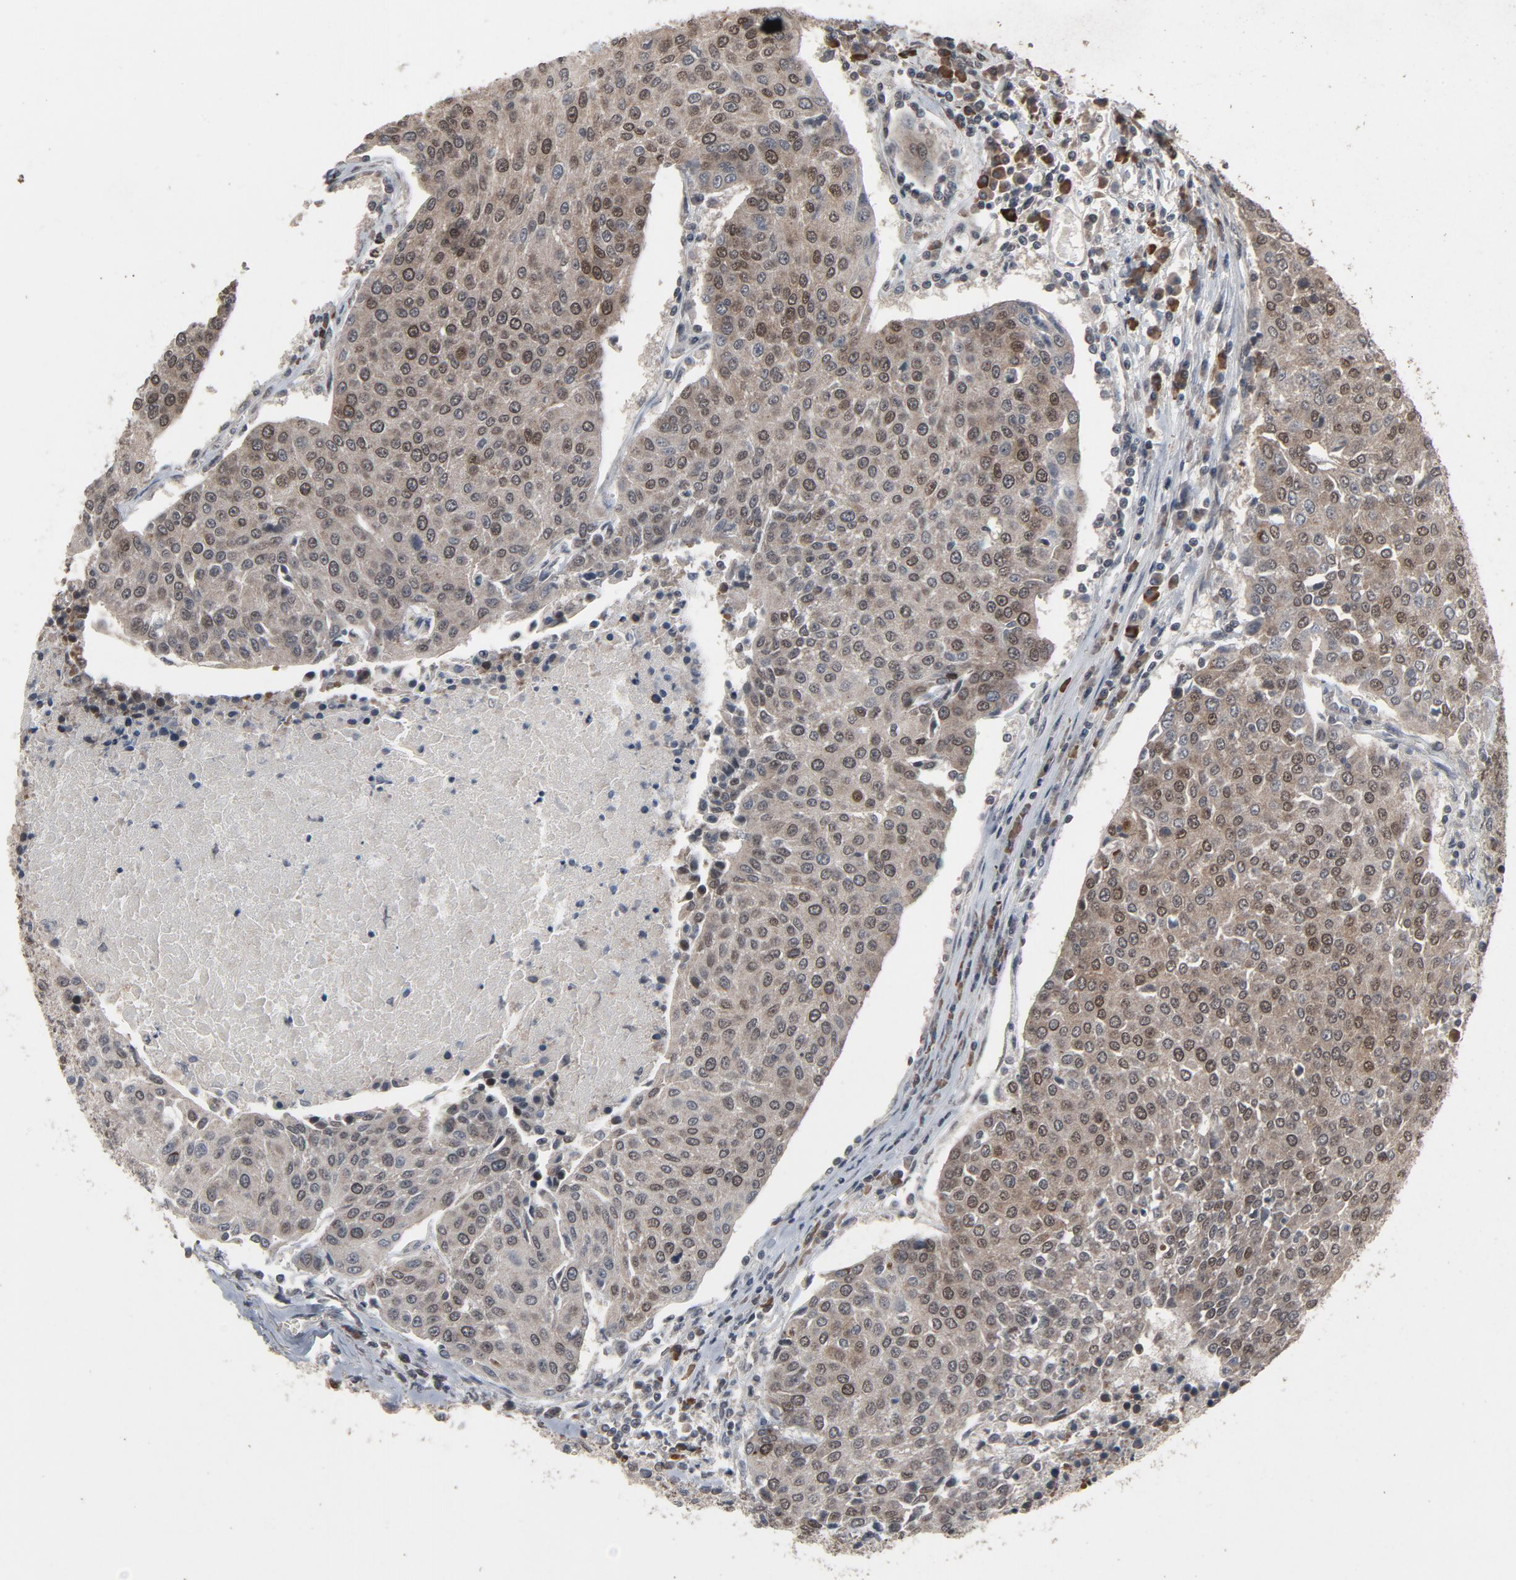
{"staining": {"intensity": "moderate", "quantity": "25%-75%", "location": "cytoplasmic/membranous,nuclear"}, "tissue": "urothelial cancer", "cell_type": "Tumor cells", "image_type": "cancer", "snomed": [{"axis": "morphology", "description": "Urothelial carcinoma, High grade"}, {"axis": "topography", "description": "Urinary bladder"}], "caption": "A micrograph of high-grade urothelial carcinoma stained for a protein exhibits moderate cytoplasmic/membranous and nuclear brown staining in tumor cells.", "gene": "POM121", "patient": {"sex": "female", "age": 85}}